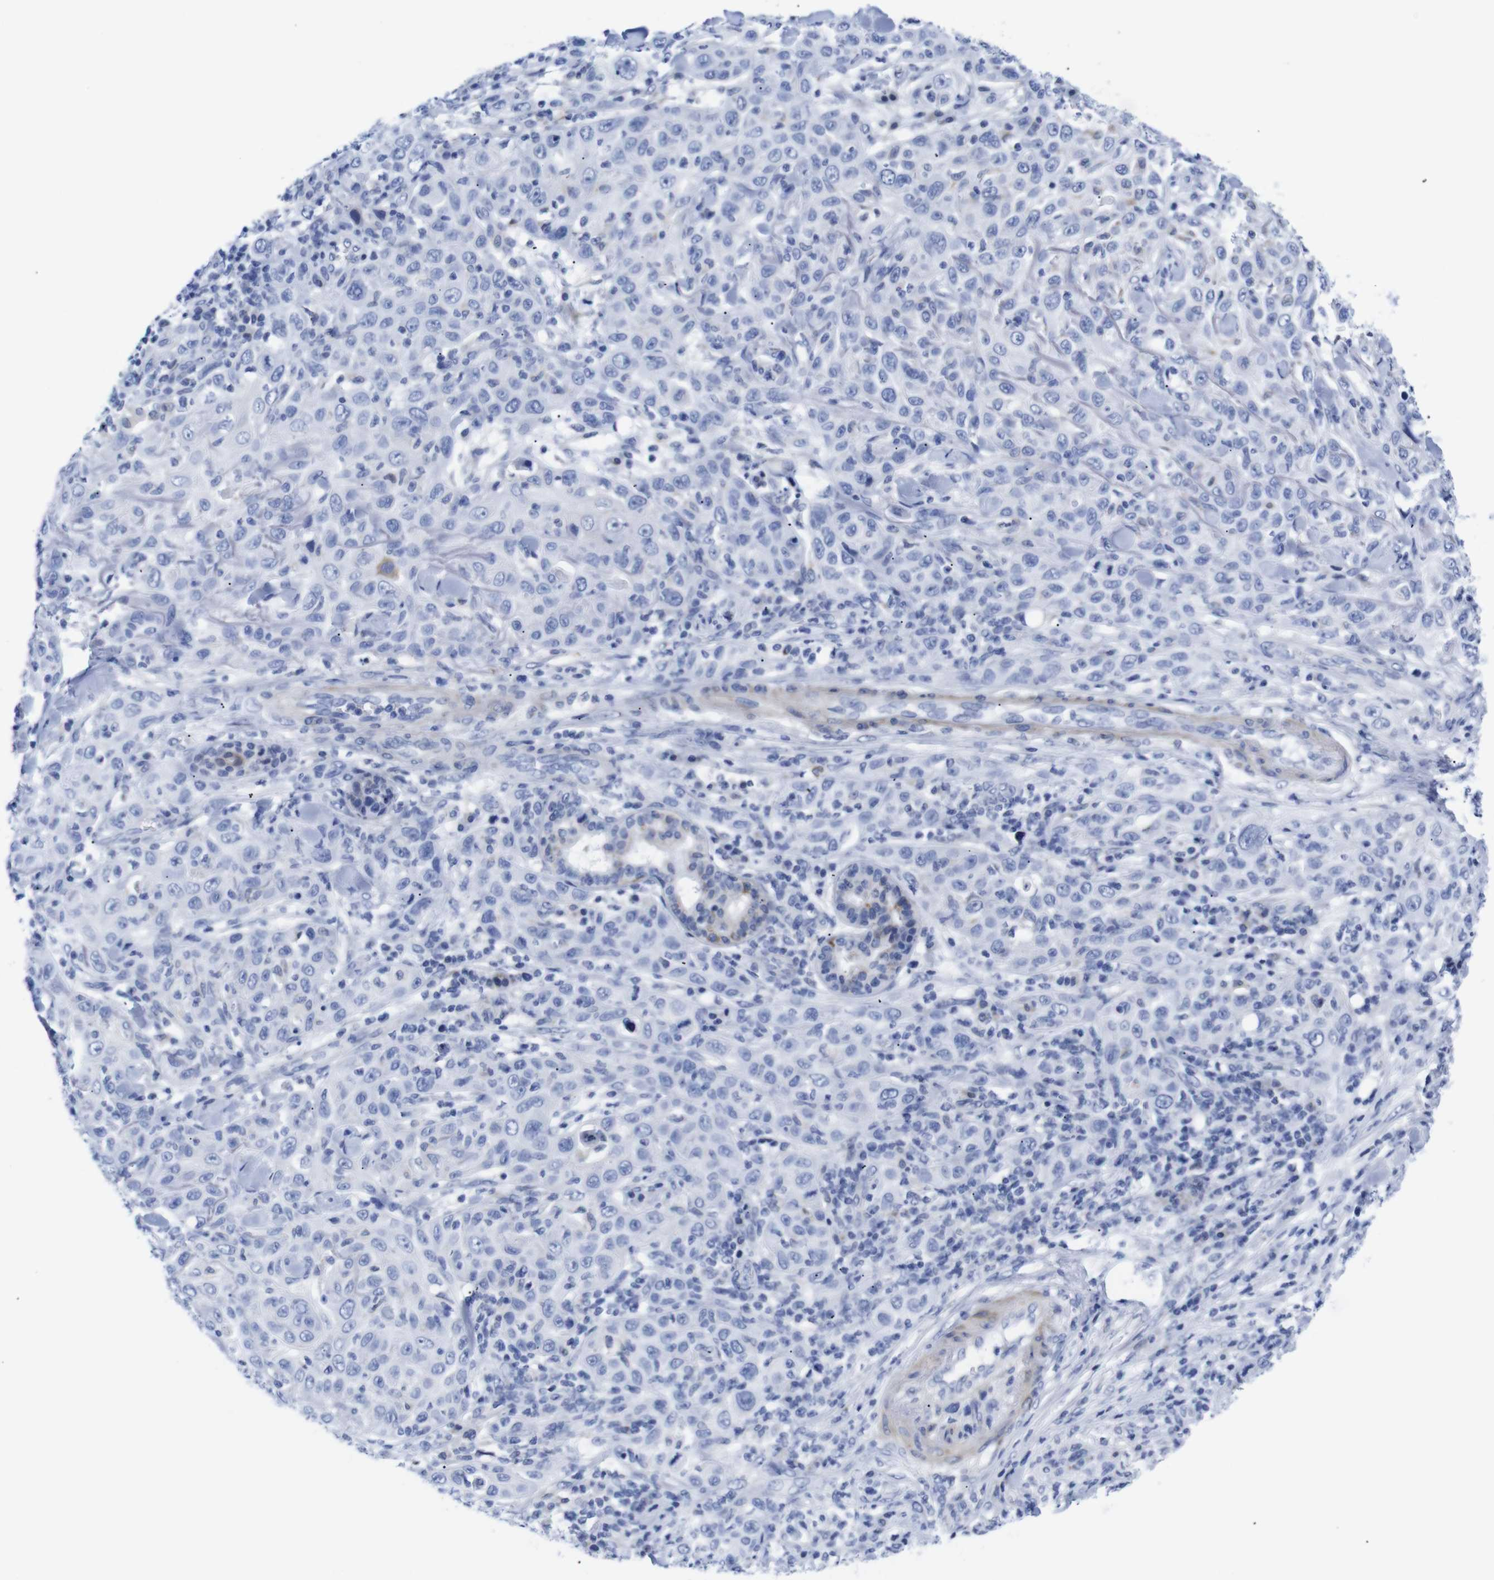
{"staining": {"intensity": "negative", "quantity": "none", "location": "none"}, "tissue": "skin cancer", "cell_type": "Tumor cells", "image_type": "cancer", "snomed": [{"axis": "morphology", "description": "Squamous cell carcinoma, NOS"}, {"axis": "topography", "description": "Skin"}], "caption": "Immunohistochemical staining of squamous cell carcinoma (skin) shows no significant expression in tumor cells.", "gene": "LRRC55", "patient": {"sex": "female", "age": 88}}